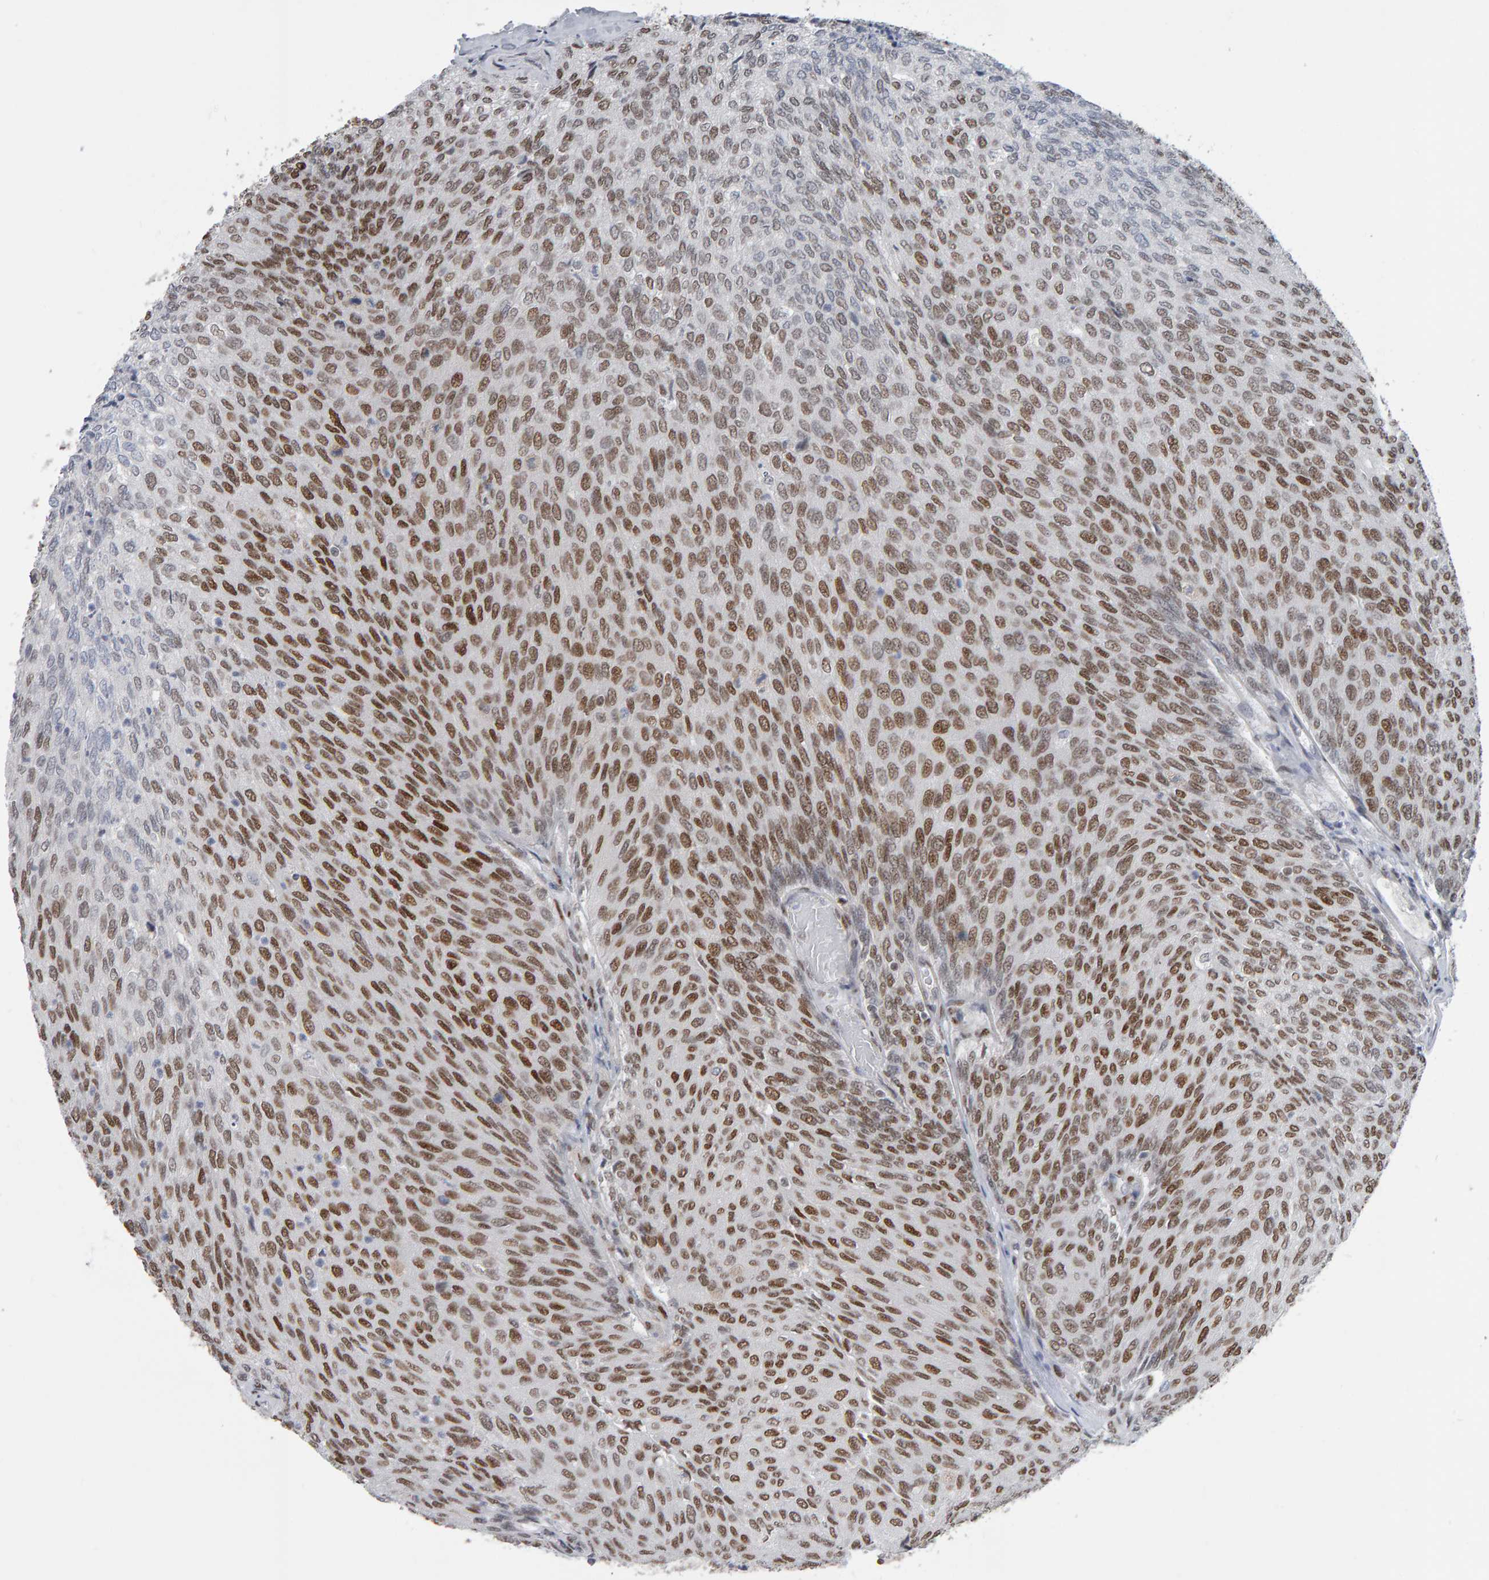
{"staining": {"intensity": "strong", "quantity": ">75%", "location": "nuclear"}, "tissue": "urothelial cancer", "cell_type": "Tumor cells", "image_type": "cancer", "snomed": [{"axis": "morphology", "description": "Urothelial carcinoma, Low grade"}, {"axis": "topography", "description": "Urinary bladder"}], "caption": "Immunohistochemical staining of low-grade urothelial carcinoma demonstrates strong nuclear protein positivity in approximately >75% of tumor cells. The staining was performed using DAB to visualize the protein expression in brown, while the nuclei were stained in blue with hematoxylin (Magnification: 20x).", "gene": "ATF7IP", "patient": {"sex": "female", "age": 79}}